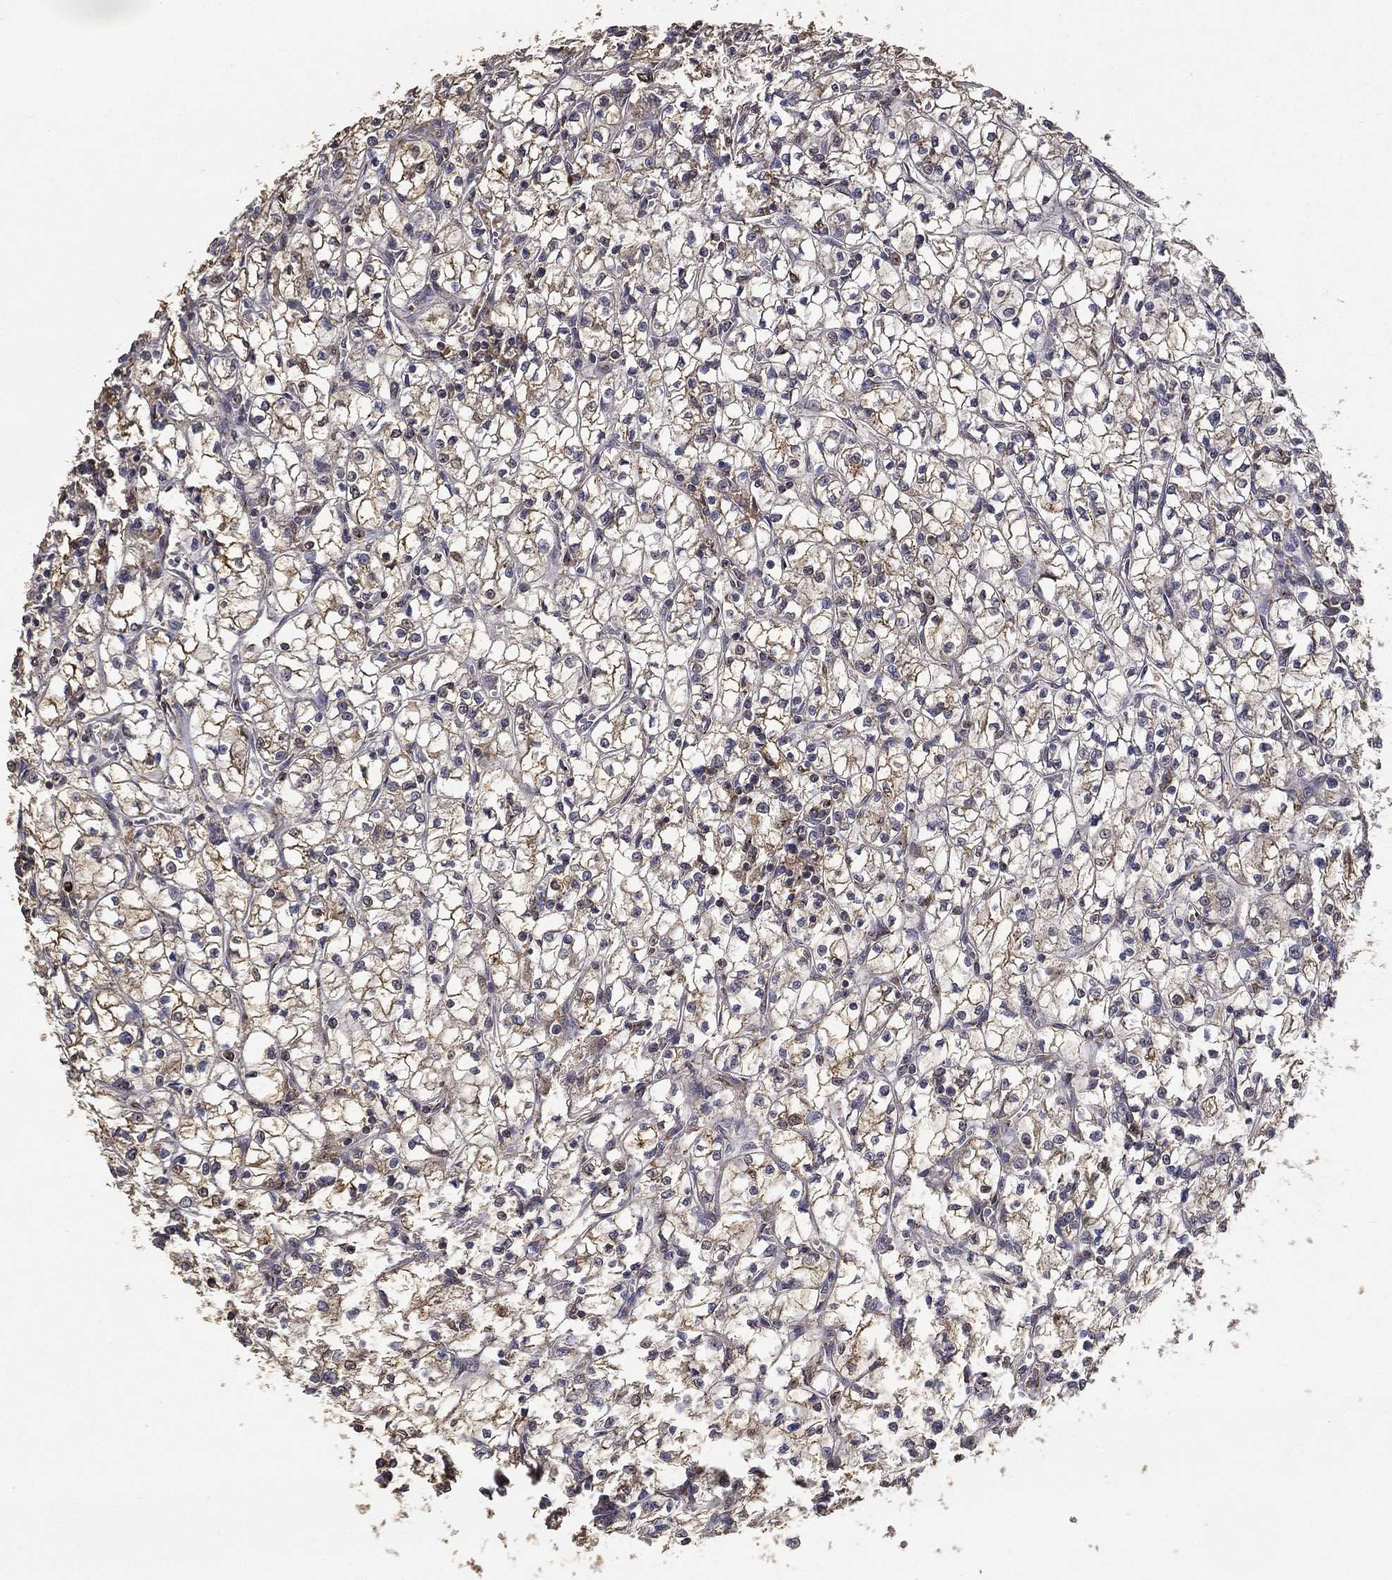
{"staining": {"intensity": "weak", "quantity": ">75%", "location": "cytoplasmic/membranous"}, "tissue": "renal cancer", "cell_type": "Tumor cells", "image_type": "cancer", "snomed": [{"axis": "morphology", "description": "Adenocarcinoma, NOS"}, {"axis": "topography", "description": "Kidney"}], "caption": "A histopathology image showing weak cytoplasmic/membranous positivity in approximately >75% of tumor cells in renal cancer (adenocarcinoma), as visualized by brown immunohistochemical staining.", "gene": "GPR183", "patient": {"sex": "female", "age": 64}}